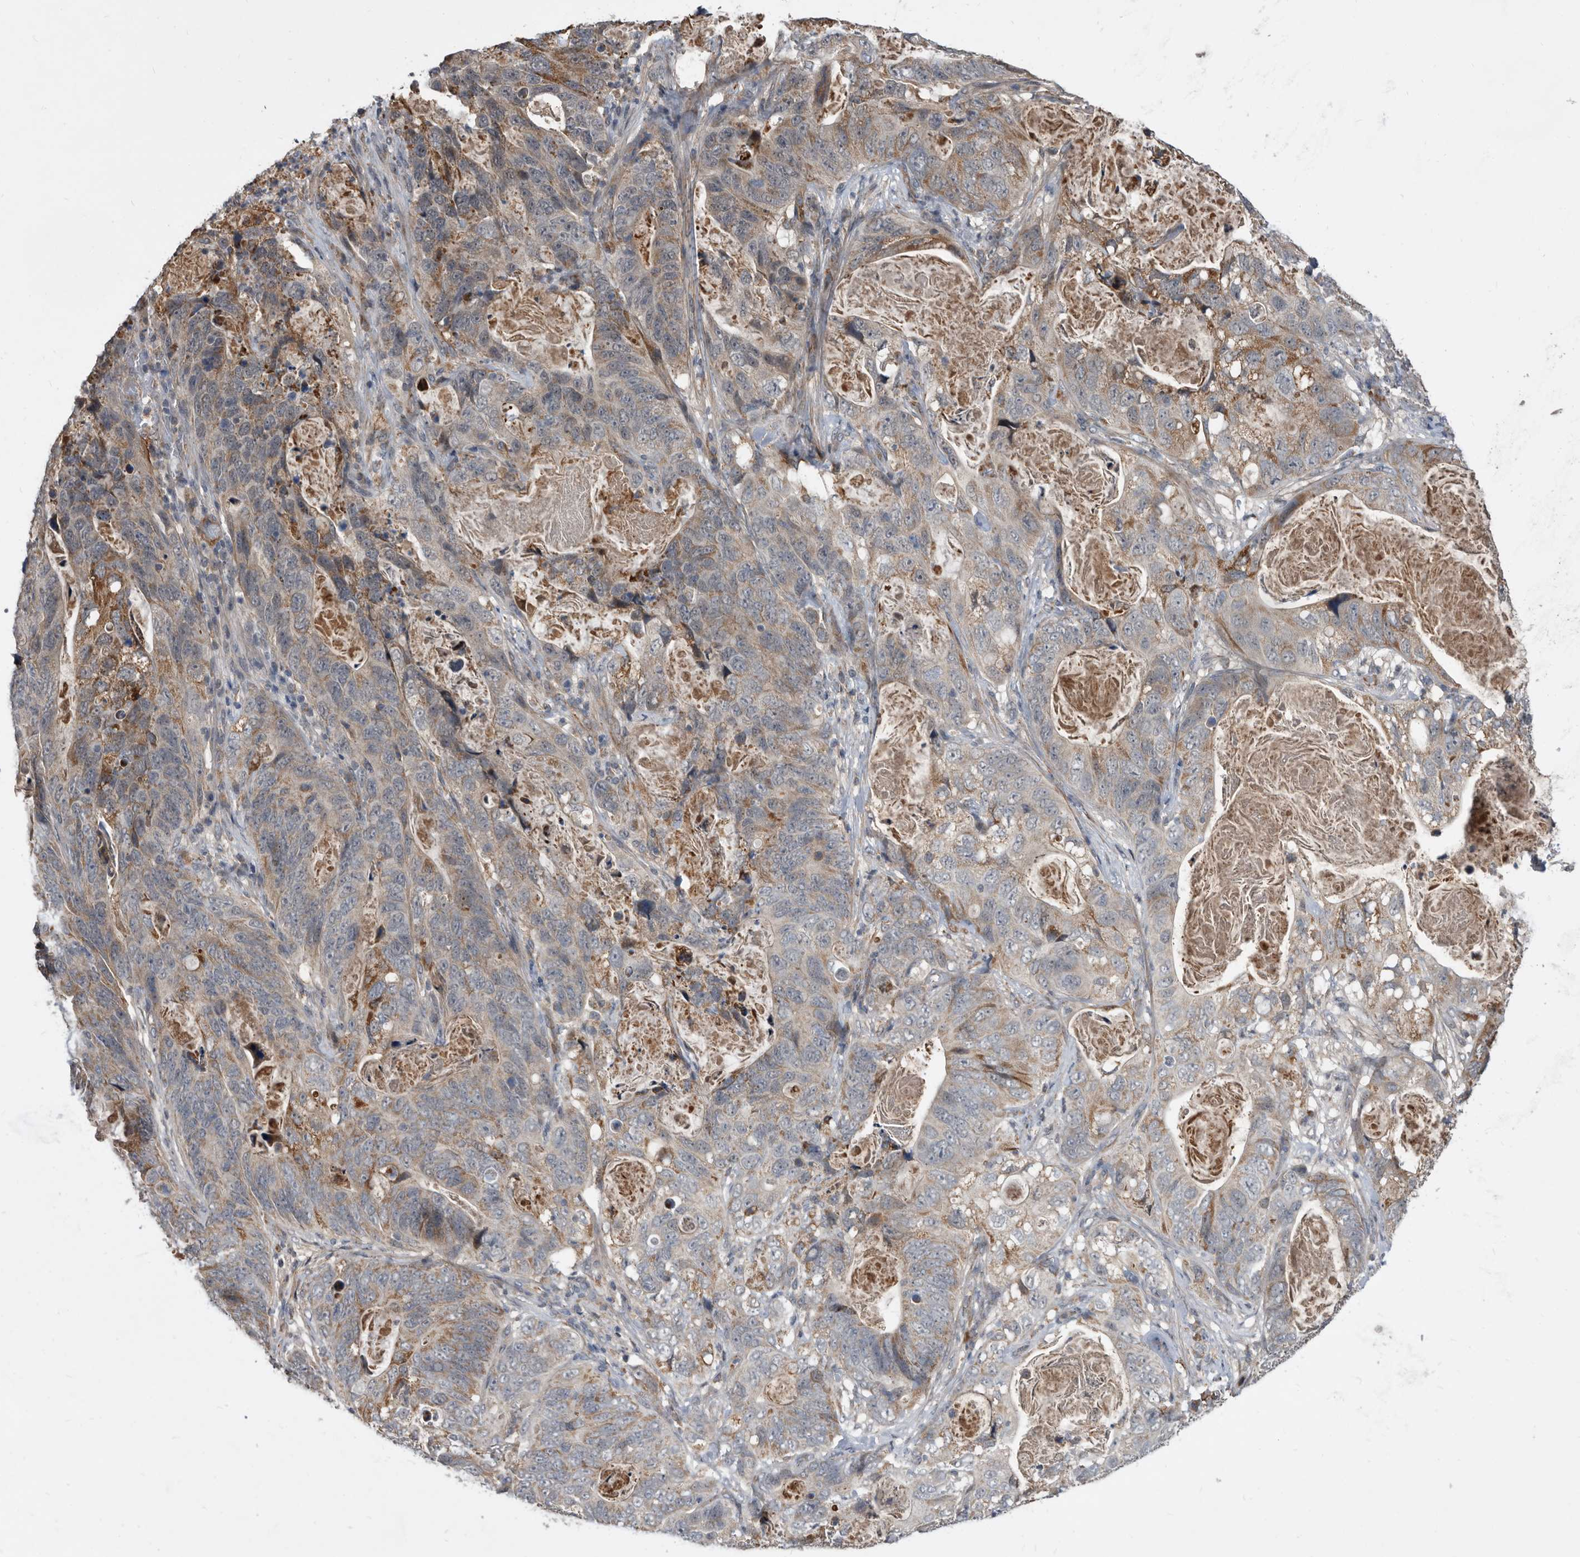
{"staining": {"intensity": "moderate", "quantity": "25%-75%", "location": "cytoplasmic/membranous"}, "tissue": "stomach cancer", "cell_type": "Tumor cells", "image_type": "cancer", "snomed": [{"axis": "morphology", "description": "Normal tissue, NOS"}, {"axis": "morphology", "description": "Adenocarcinoma, NOS"}, {"axis": "topography", "description": "Stomach"}], "caption": "The immunohistochemical stain labels moderate cytoplasmic/membranous expression in tumor cells of adenocarcinoma (stomach) tissue.", "gene": "PI15", "patient": {"sex": "female", "age": 89}}